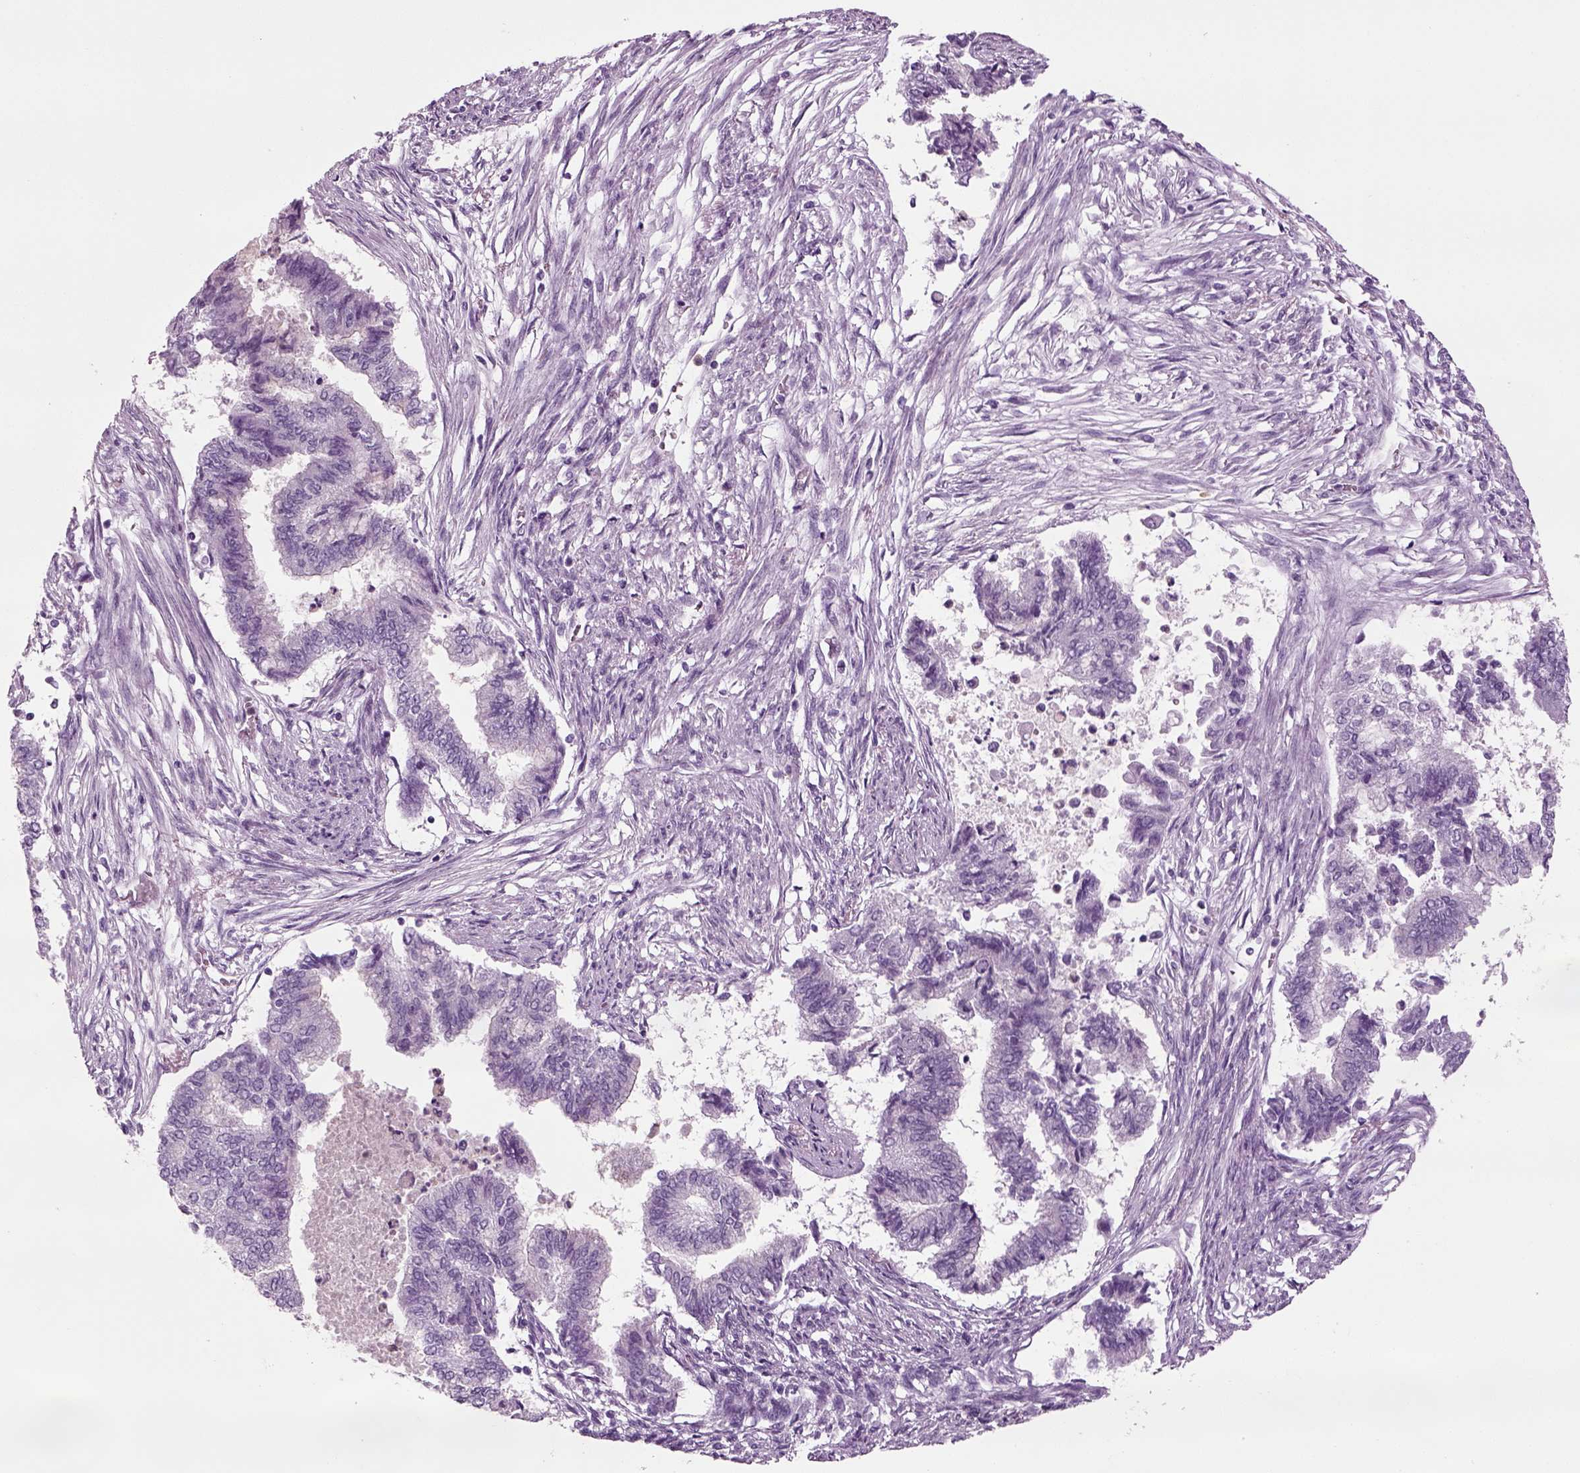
{"staining": {"intensity": "negative", "quantity": "none", "location": "none"}, "tissue": "endometrial cancer", "cell_type": "Tumor cells", "image_type": "cancer", "snomed": [{"axis": "morphology", "description": "Adenocarcinoma, NOS"}, {"axis": "topography", "description": "Endometrium"}], "caption": "Immunohistochemistry (IHC) histopathology image of endometrial cancer (adenocarcinoma) stained for a protein (brown), which reveals no positivity in tumor cells.", "gene": "CRABP1", "patient": {"sex": "female", "age": 65}}